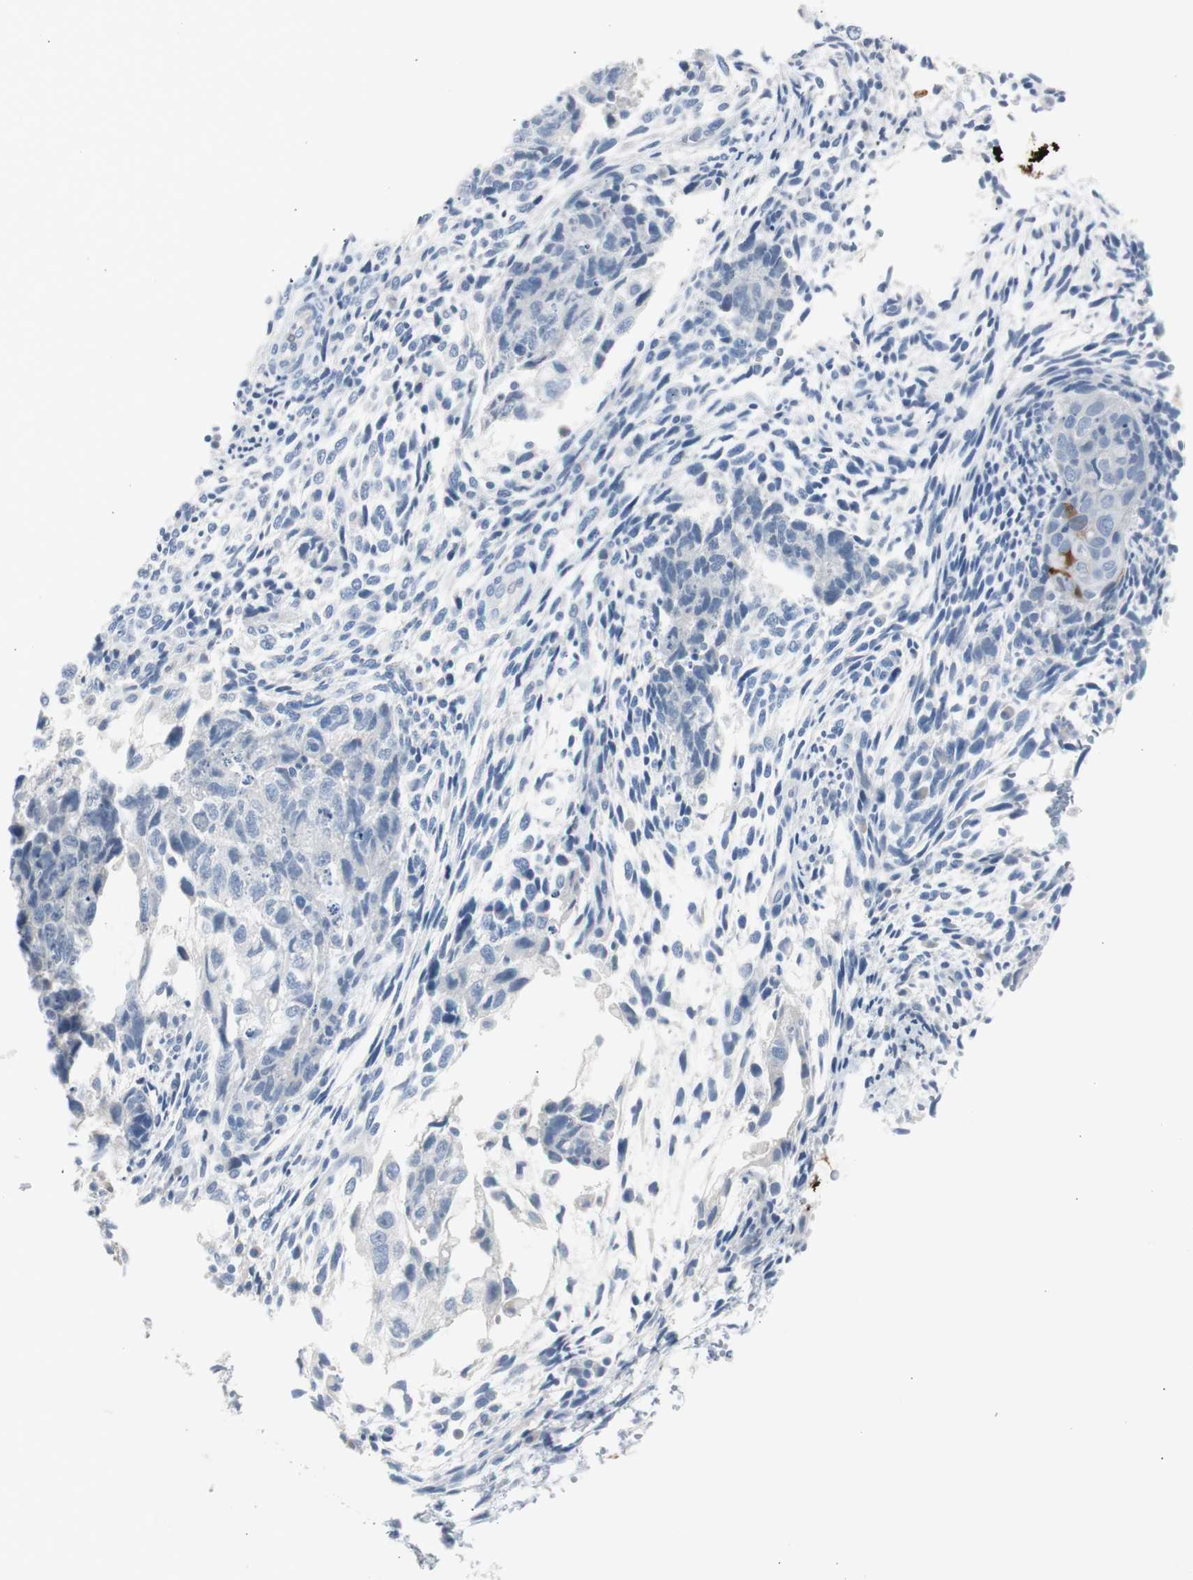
{"staining": {"intensity": "negative", "quantity": "none", "location": "none"}, "tissue": "testis cancer", "cell_type": "Tumor cells", "image_type": "cancer", "snomed": [{"axis": "morphology", "description": "Normal tissue, NOS"}, {"axis": "morphology", "description": "Carcinoma, Embryonal, NOS"}, {"axis": "topography", "description": "Testis"}], "caption": "This is an immunohistochemistry micrograph of embryonal carcinoma (testis). There is no expression in tumor cells.", "gene": "S100A7", "patient": {"sex": "male", "age": 36}}